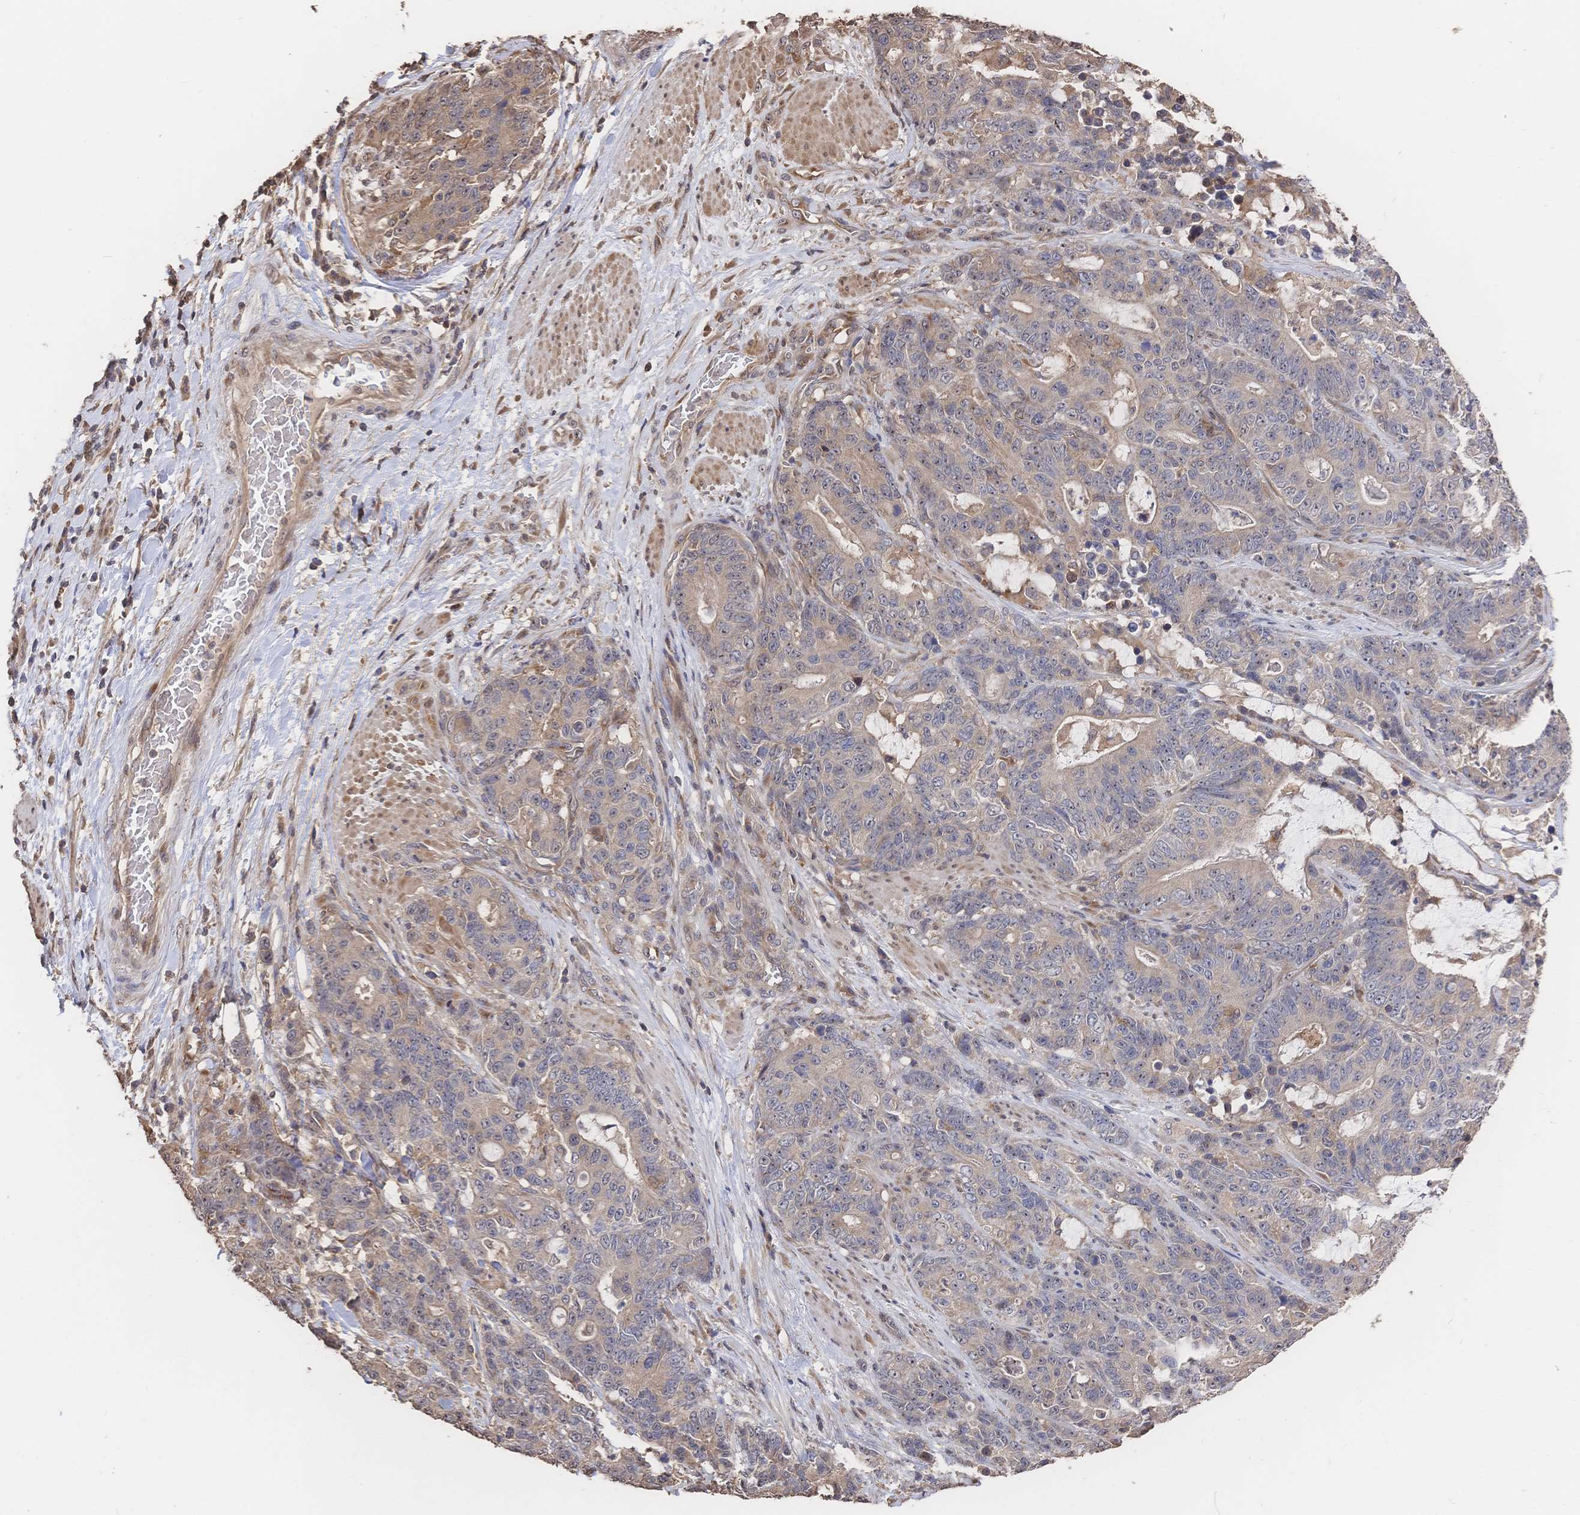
{"staining": {"intensity": "weak", "quantity": "25%-75%", "location": "cytoplasmic/membranous"}, "tissue": "stomach cancer", "cell_type": "Tumor cells", "image_type": "cancer", "snomed": [{"axis": "morphology", "description": "Normal tissue, NOS"}, {"axis": "morphology", "description": "Adenocarcinoma, NOS"}, {"axis": "topography", "description": "Stomach"}], "caption": "An immunohistochemistry (IHC) micrograph of neoplastic tissue is shown. Protein staining in brown labels weak cytoplasmic/membranous positivity in adenocarcinoma (stomach) within tumor cells.", "gene": "DNAJA4", "patient": {"sex": "female", "age": 64}}